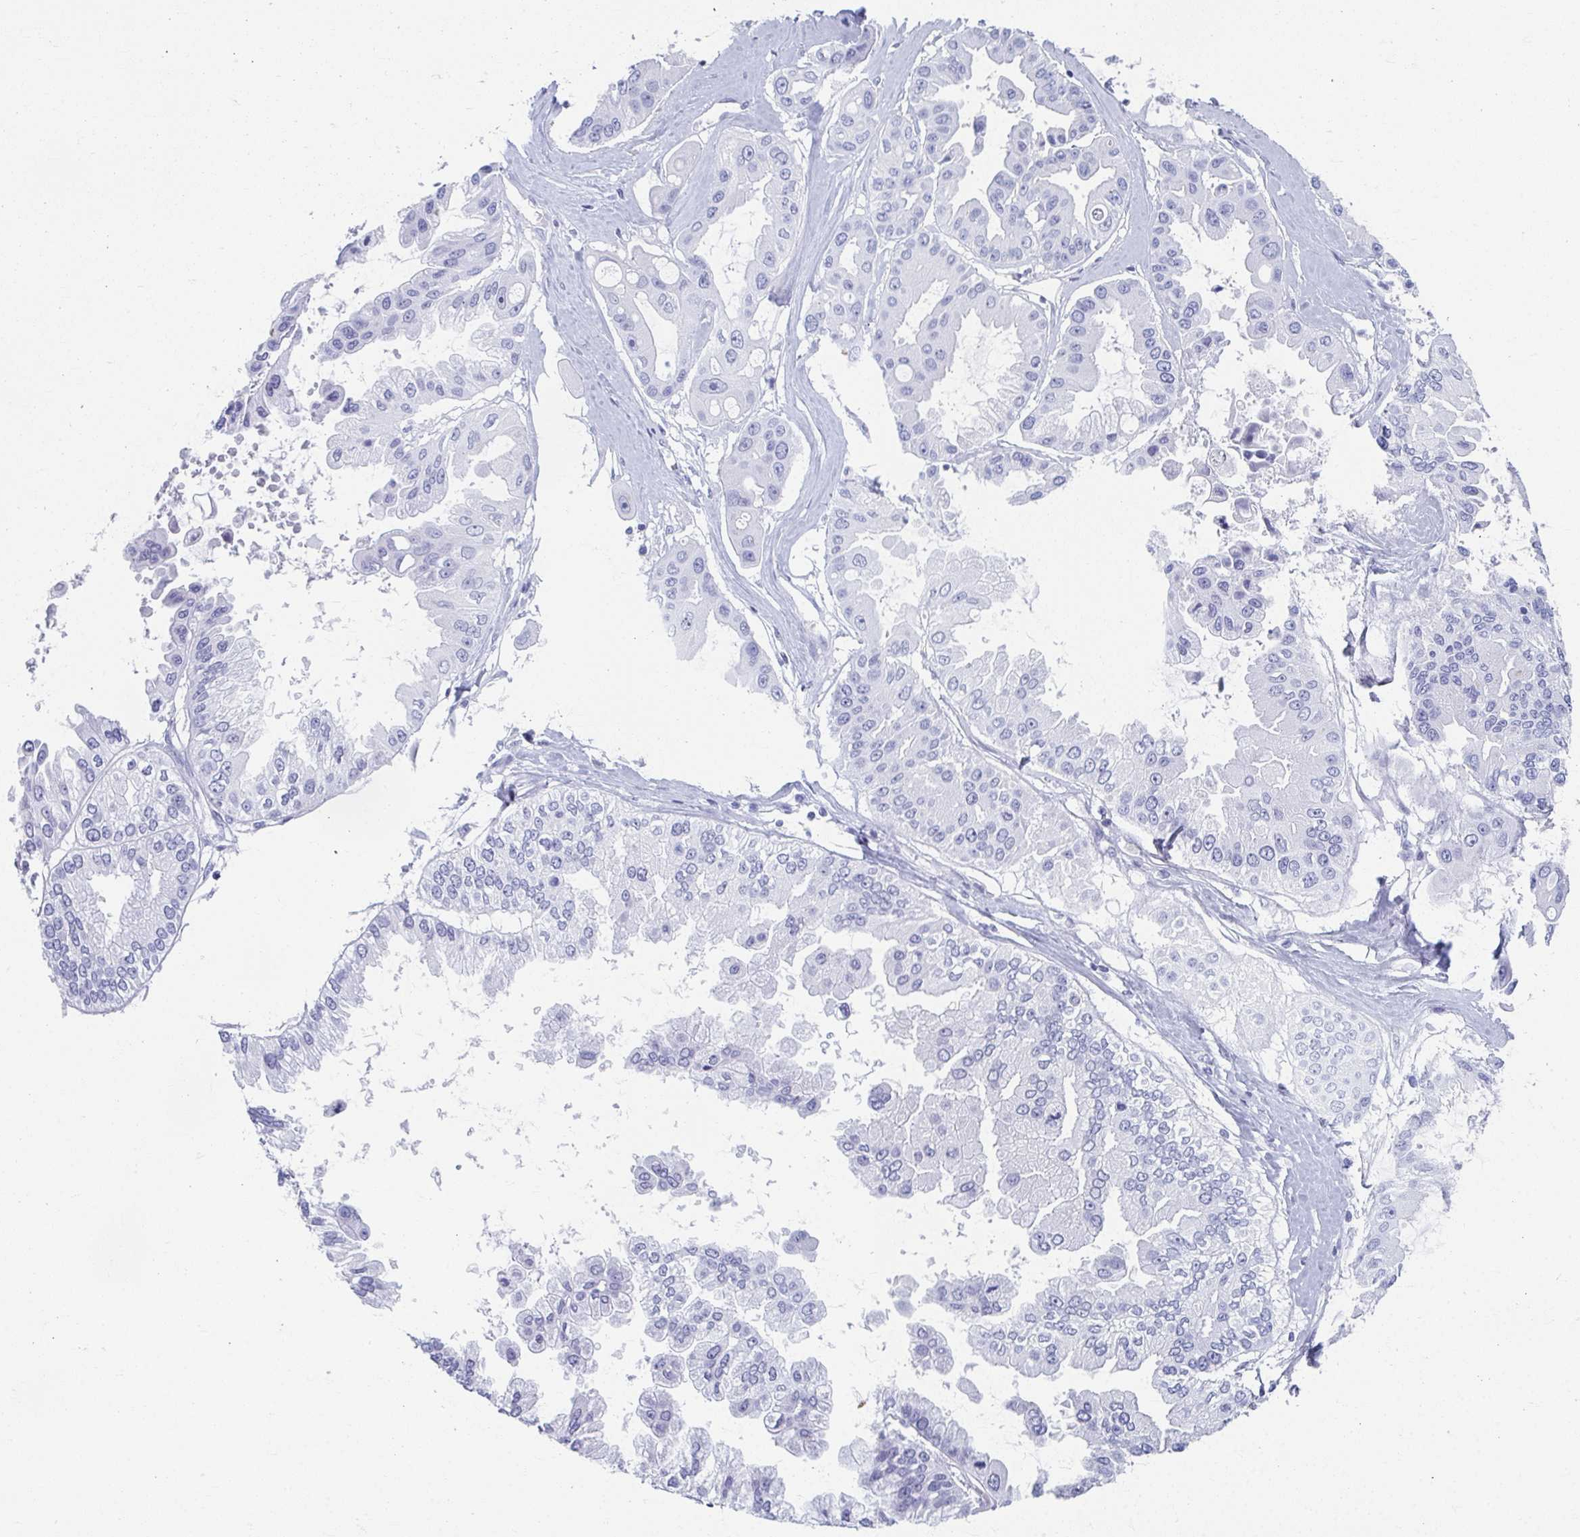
{"staining": {"intensity": "negative", "quantity": "none", "location": "none"}, "tissue": "ovarian cancer", "cell_type": "Tumor cells", "image_type": "cancer", "snomed": [{"axis": "morphology", "description": "Cystadenocarcinoma, serous, NOS"}, {"axis": "topography", "description": "Ovary"}], "caption": "DAB (3,3'-diaminobenzidine) immunohistochemical staining of ovarian cancer (serous cystadenocarcinoma) exhibits no significant expression in tumor cells.", "gene": "GHRL", "patient": {"sex": "female", "age": 56}}